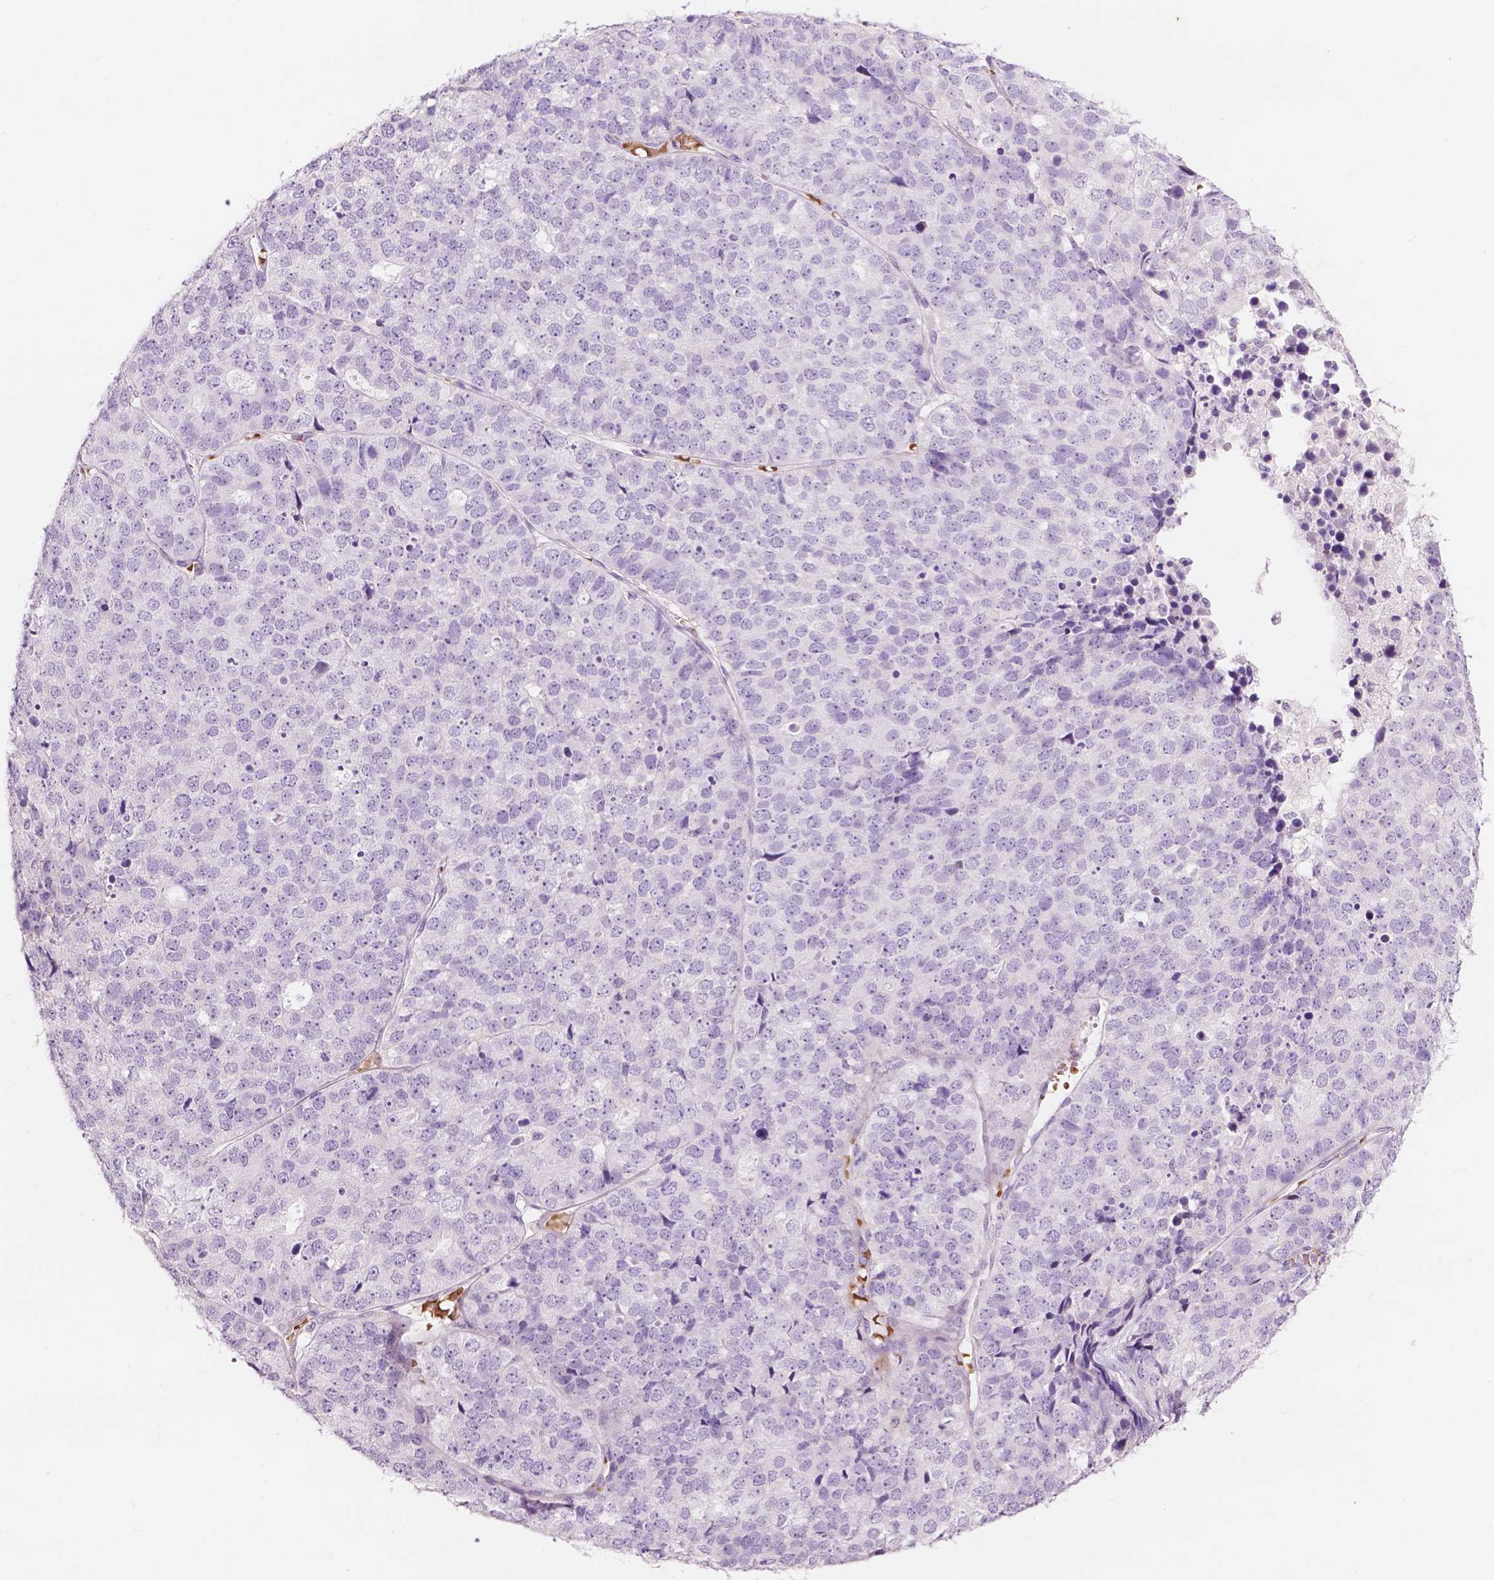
{"staining": {"intensity": "negative", "quantity": "none", "location": "none"}, "tissue": "stomach cancer", "cell_type": "Tumor cells", "image_type": "cancer", "snomed": [{"axis": "morphology", "description": "Adenocarcinoma, NOS"}, {"axis": "topography", "description": "Stomach"}], "caption": "The photomicrograph displays no staining of tumor cells in stomach adenocarcinoma.", "gene": "NDUFS1", "patient": {"sex": "male", "age": 69}}